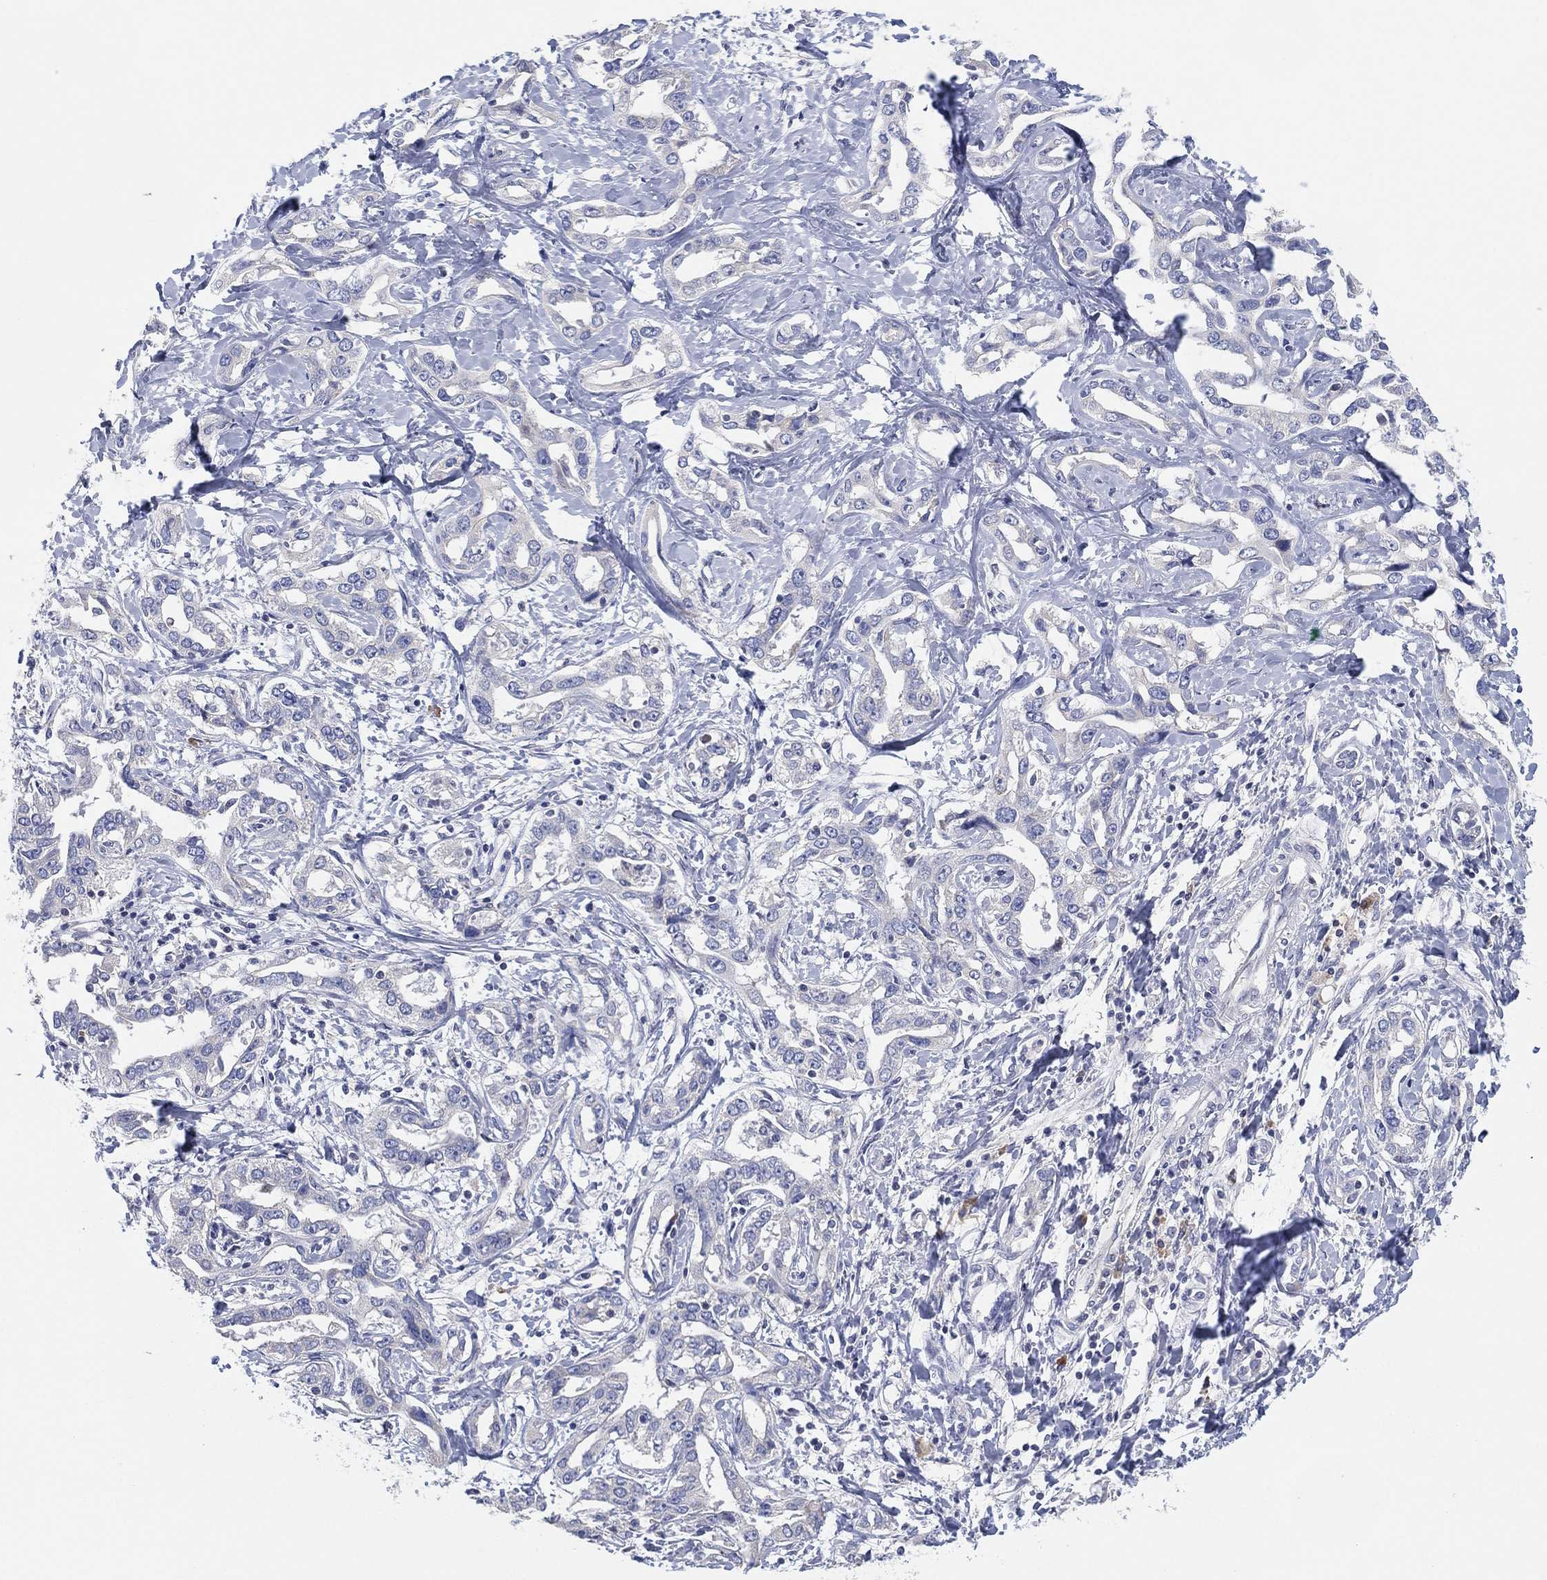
{"staining": {"intensity": "negative", "quantity": "none", "location": "none"}, "tissue": "liver cancer", "cell_type": "Tumor cells", "image_type": "cancer", "snomed": [{"axis": "morphology", "description": "Cholangiocarcinoma"}, {"axis": "topography", "description": "Liver"}], "caption": "Immunohistochemical staining of liver cancer exhibits no significant expression in tumor cells.", "gene": "TMEM40", "patient": {"sex": "male", "age": 59}}